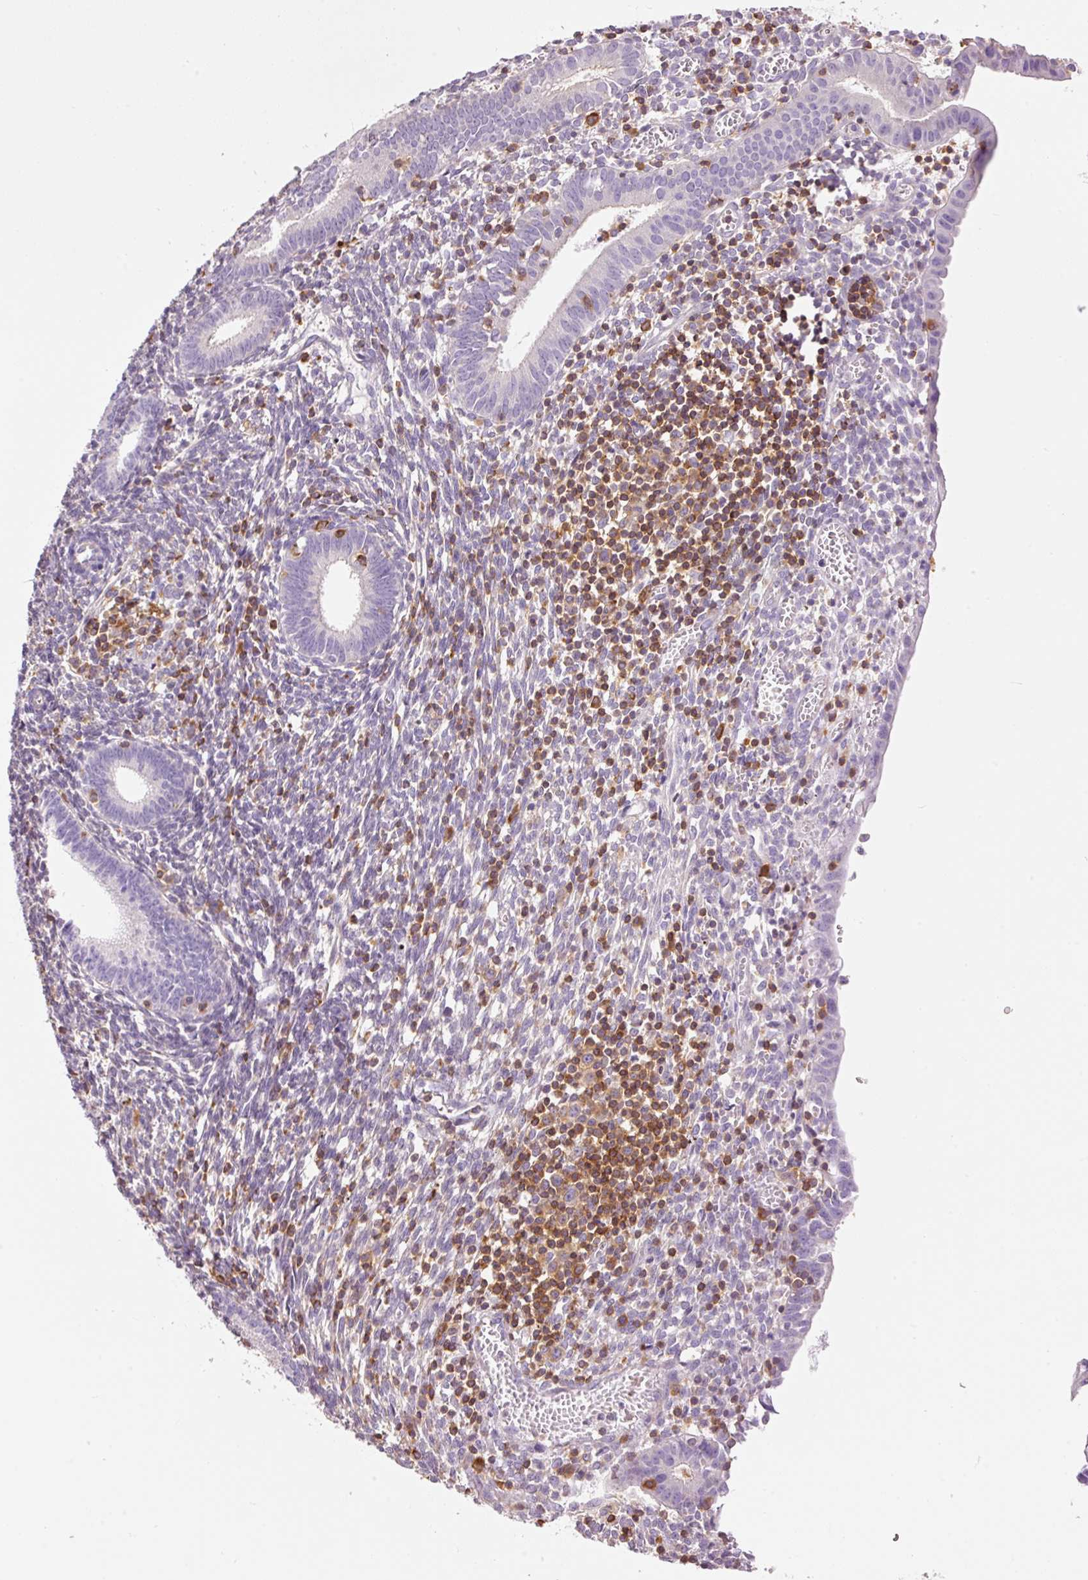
{"staining": {"intensity": "weak", "quantity": "<25%", "location": "cytoplasmic/membranous"}, "tissue": "endometrium", "cell_type": "Cells in endometrial stroma", "image_type": "normal", "snomed": [{"axis": "morphology", "description": "Normal tissue, NOS"}, {"axis": "topography", "description": "Endometrium"}], "caption": "Human endometrium stained for a protein using immunohistochemistry displays no positivity in cells in endometrial stroma.", "gene": "DOK6", "patient": {"sex": "female", "age": 41}}